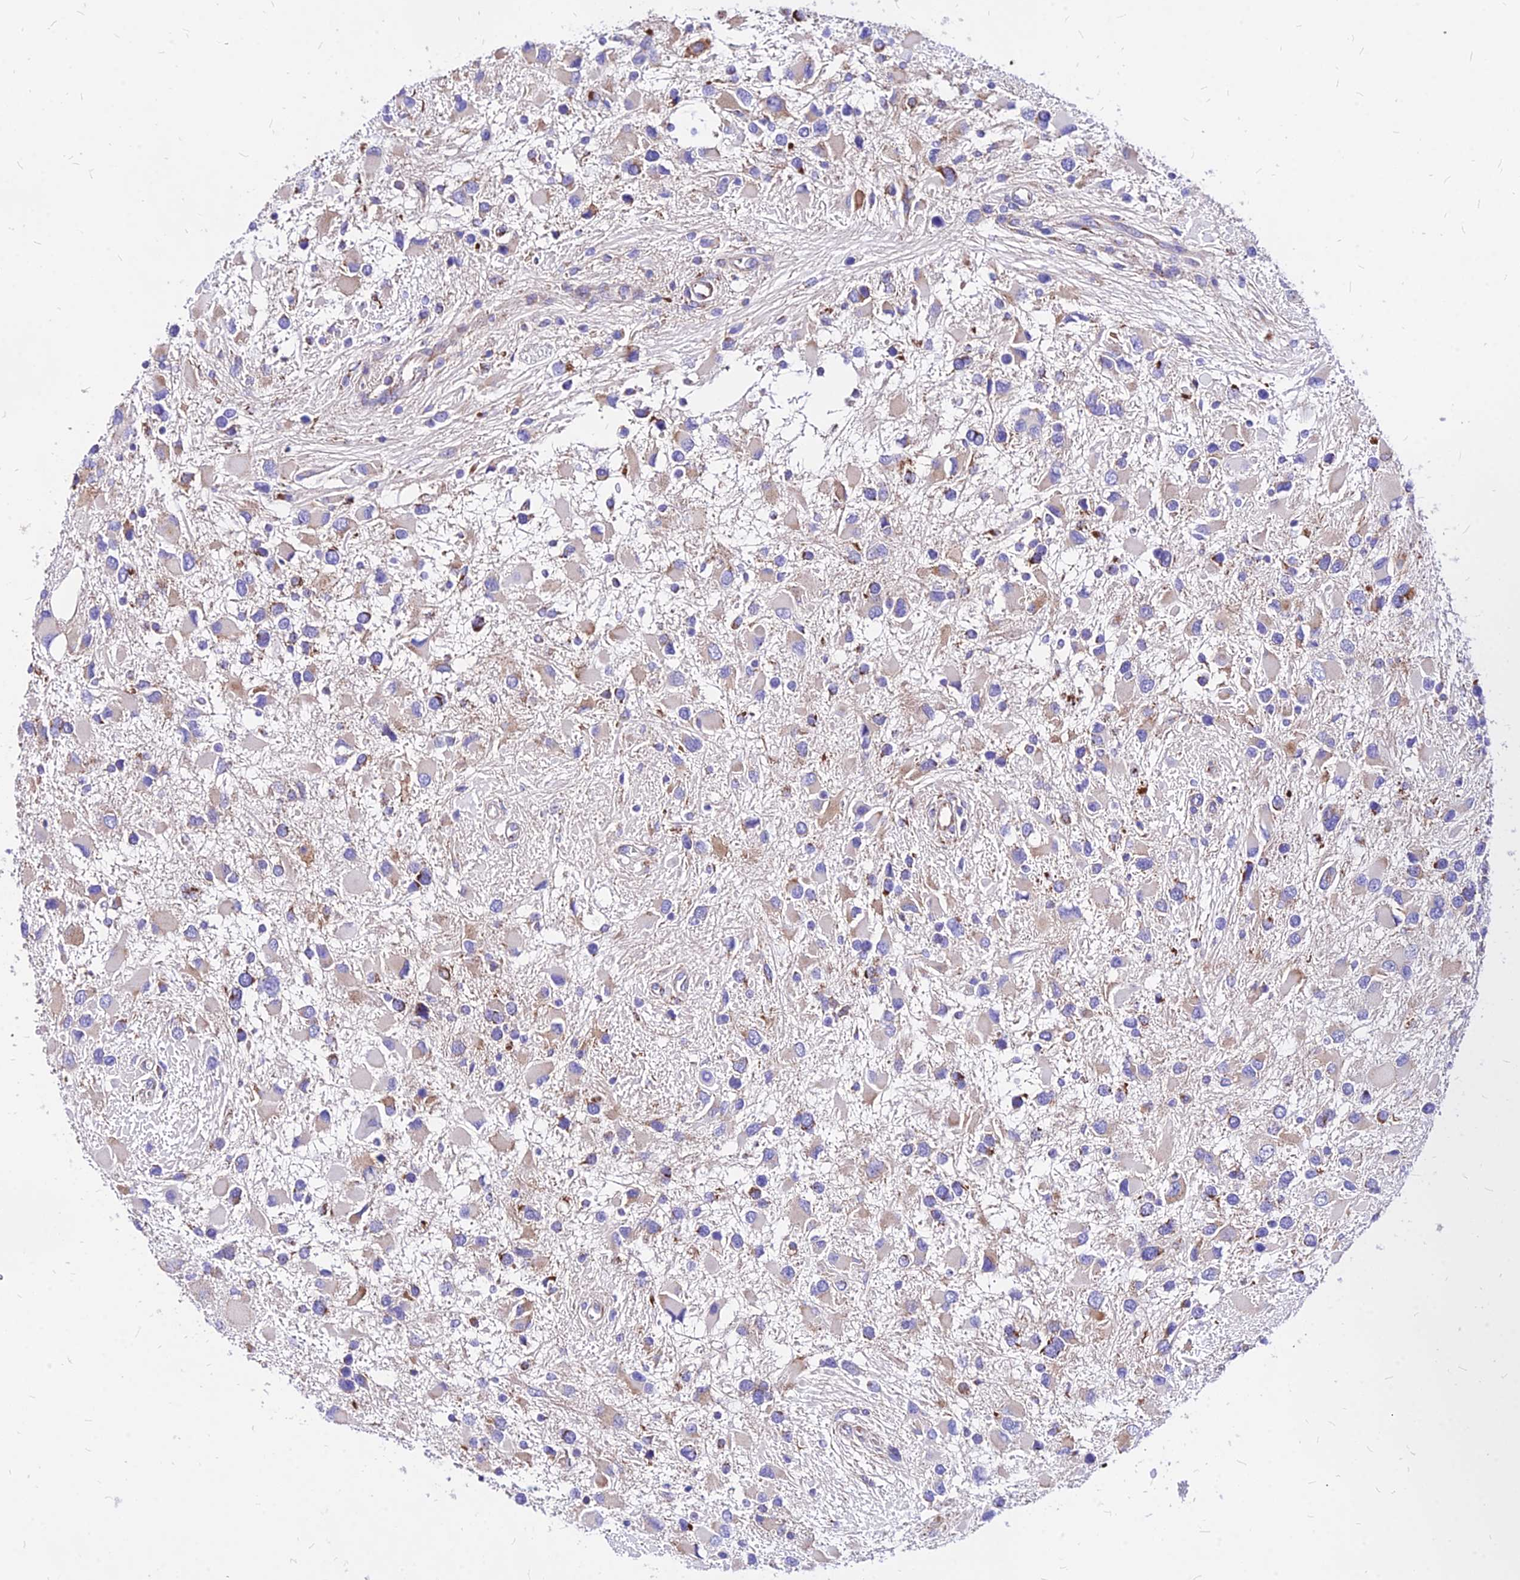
{"staining": {"intensity": "weak", "quantity": "<25%", "location": "cytoplasmic/membranous"}, "tissue": "glioma", "cell_type": "Tumor cells", "image_type": "cancer", "snomed": [{"axis": "morphology", "description": "Glioma, malignant, High grade"}, {"axis": "topography", "description": "Brain"}], "caption": "Human malignant glioma (high-grade) stained for a protein using immunohistochemistry (IHC) shows no expression in tumor cells.", "gene": "MRPL3", "patient": {"sex": "male", "age": 53}}